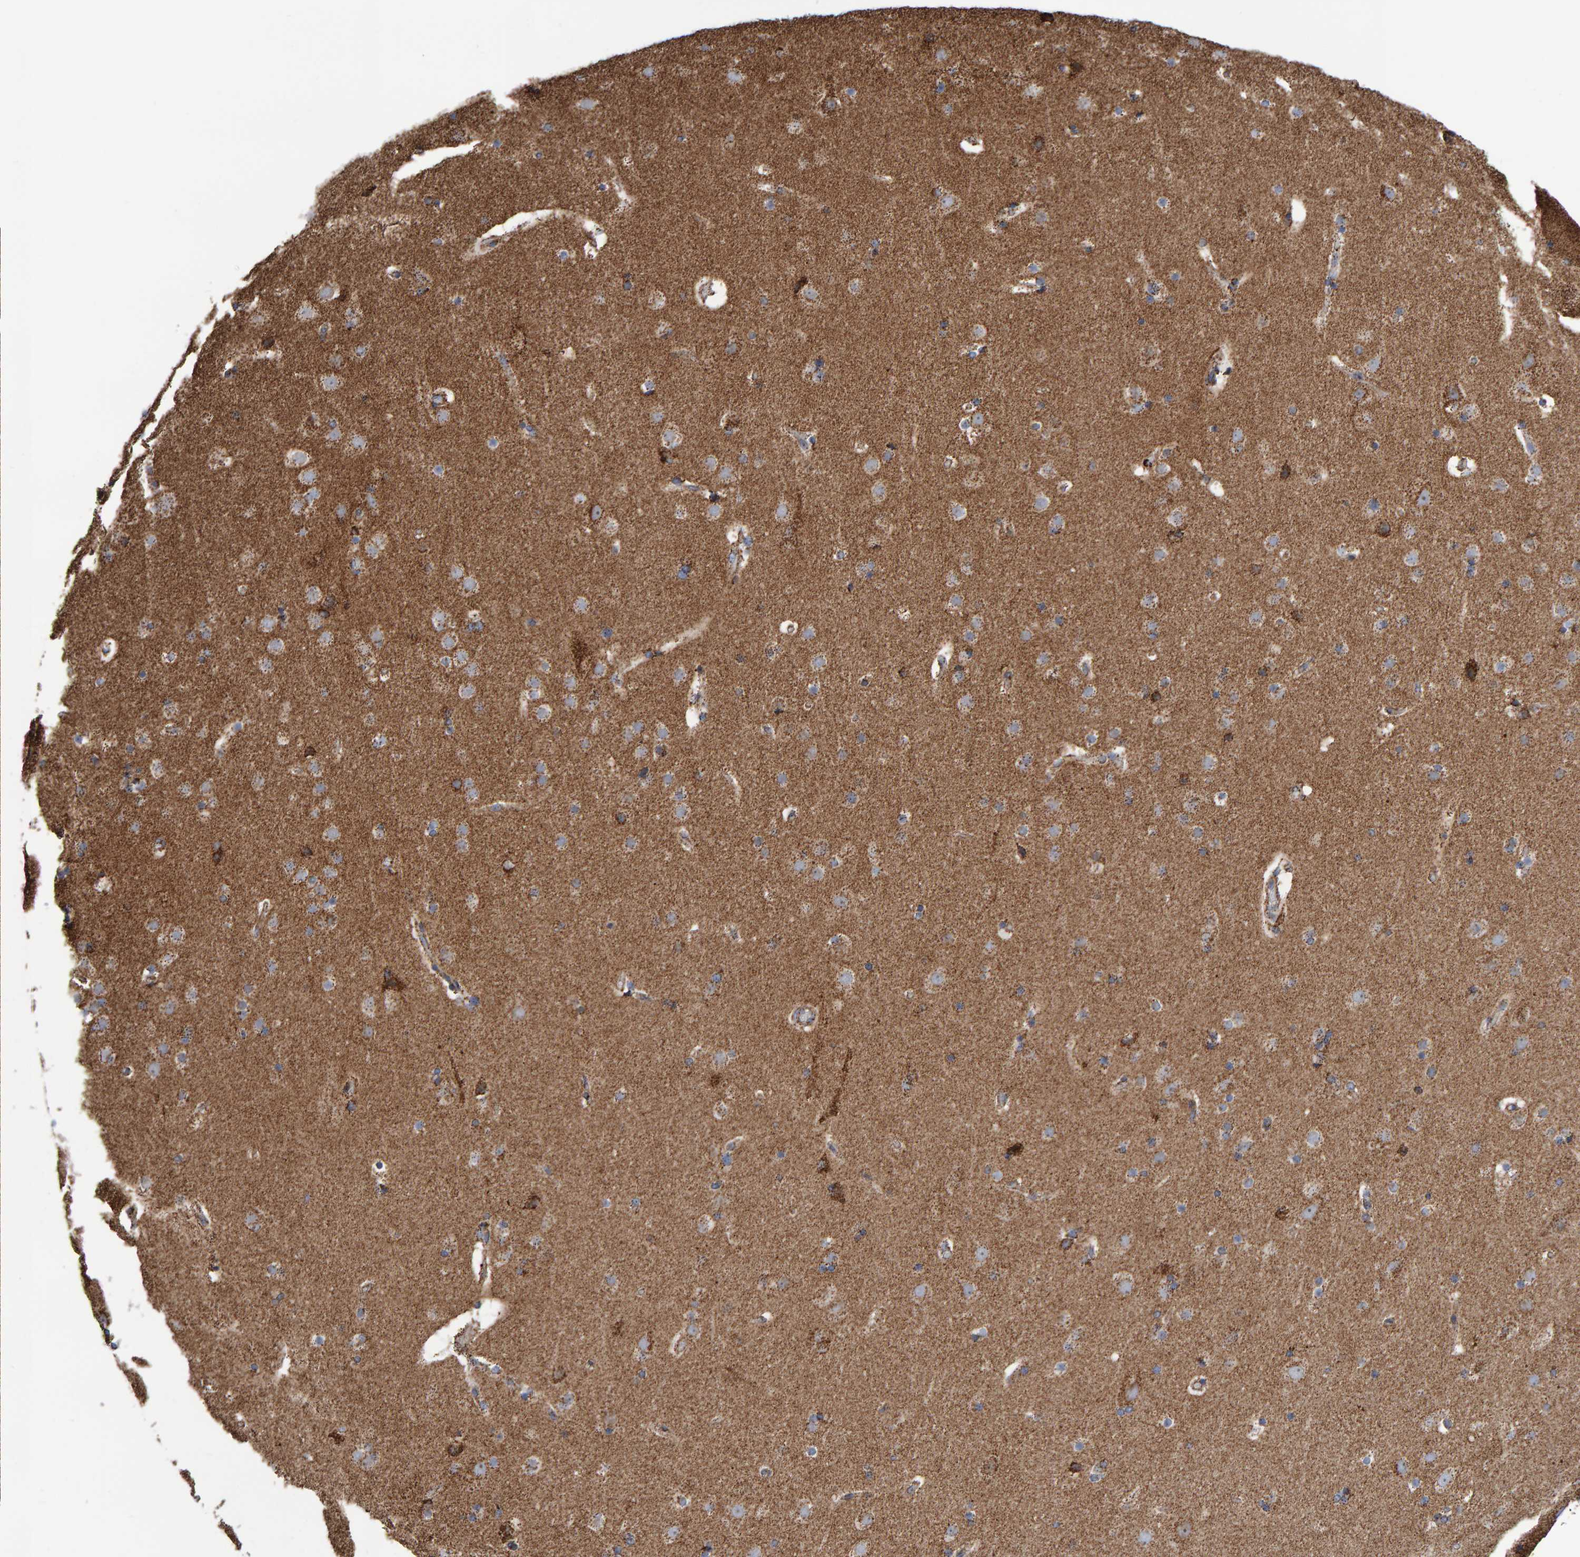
{"staining": {"intensity": "moderate", "quantity": "25%-75%", "location": "cytoplasmic/membranous"}, "tissue": "cerebral cortex", "cell_type": "Endothelial cells", "image_type": "normal", "snomed": [{"axis": "morphology", "description": "Normal tissue, NOS"}, {"axis": "topography", "description": "Cerebral cortex"}], "caption": "An IHC image of benign tissue is shown. Protein staining in brown highlights moderate cytoplasmic/membranous positivity in cerebral cortex within endothelial cells.", "gene": "MRPL45", "patient": {"sex": "male", "age": 57}}